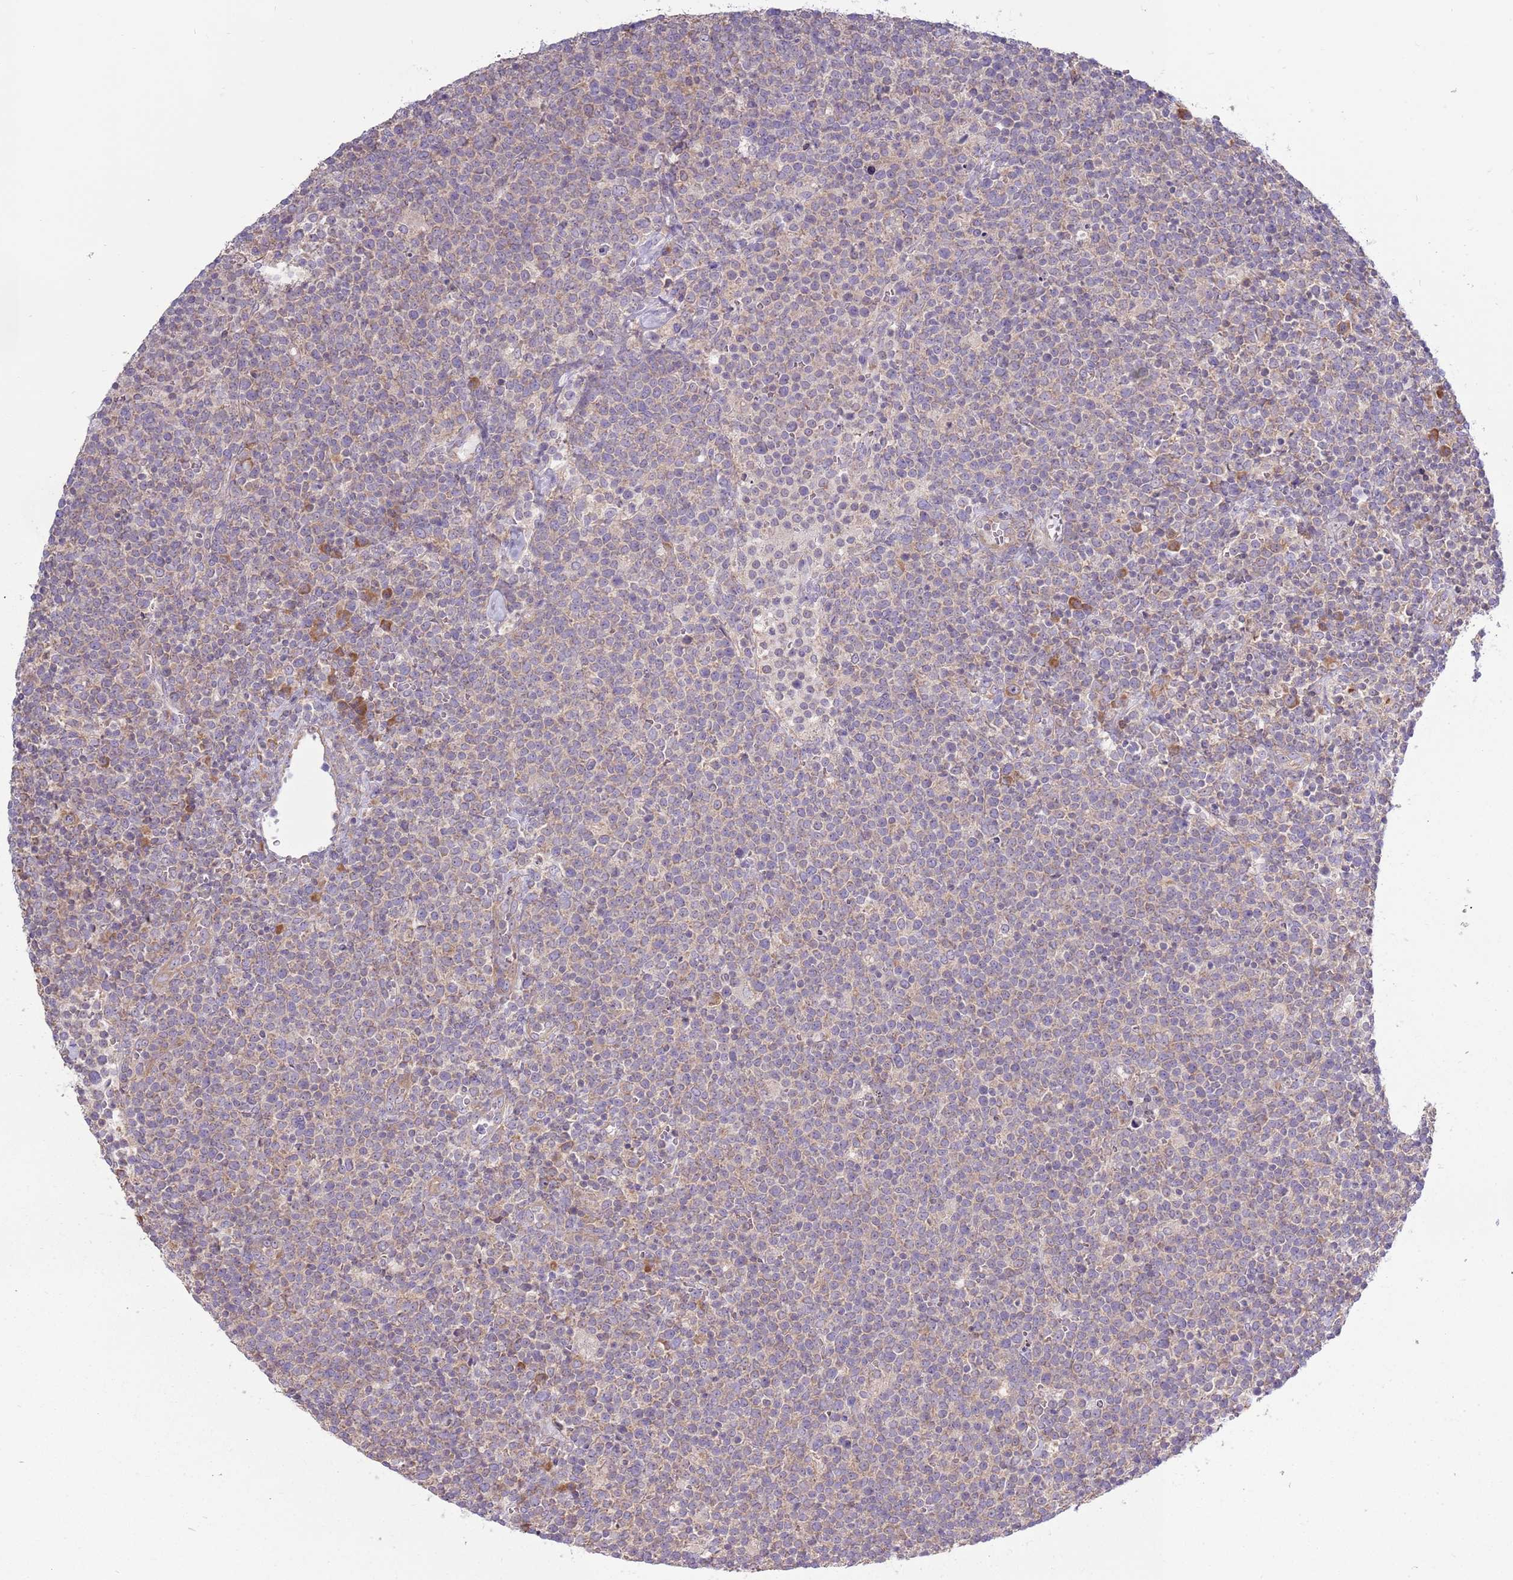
{"staining": {"intensity": "negative", "quantity": "none", "location": "none"}, "tissue": "lymphoma", "cell_type": "Tumor cells", "image_type": "cancer", "snomed": [{"axis": "morphology", "description": "Malignant lymphoma, non-Hodgkin's type, High grade"}, {"axis": "topography", "description": "Lymph node"}], "caption": "A high-resolution image shows immunohistochemistry (IHC) staining of high-grade malignant lymphoma, non-Hodgkin's type, which reveals no significant expression in tumor cells.", "gene": "RPL17-C18orf32", "patient": {"sex": "male", "age": 61}}